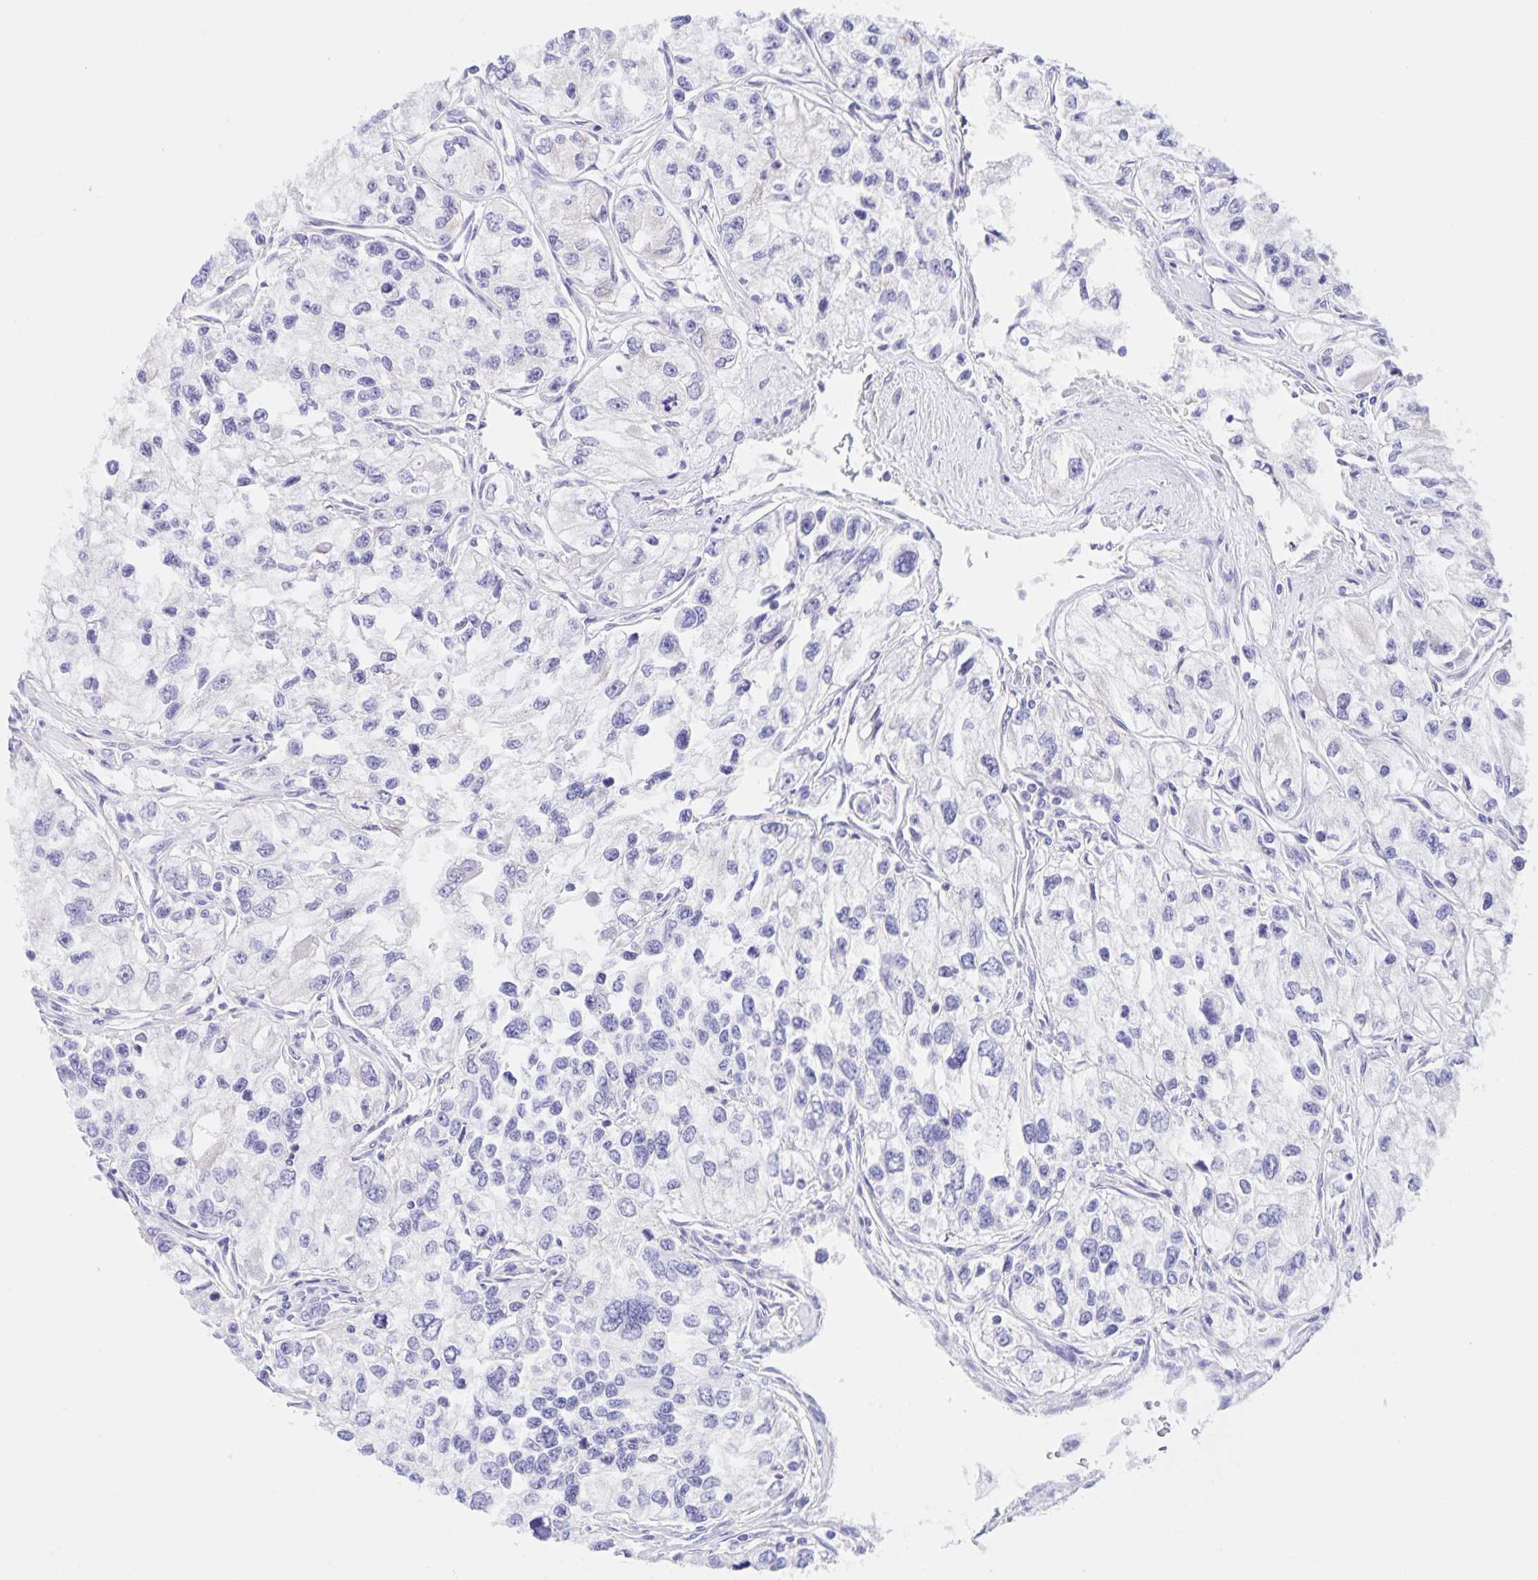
{"staining": {"intensity": "negative", "quantity": "none", "location": "none"}, "tissue": "renal cancer", "cell_type": "Tumor cells", "image_type": "cancer", "snomed": [{"axis": "morphology", "description": "Adenocarcinoma, NOS"}, {"axis": "topography", "description": "Kidney"}], "caption": "This is a histopathology image of IHC staining of renal adenocarcinoma, which shows no positivity in tumor cells.", "gene": "DMGDH", "patient": {"sex": "female", "age": 59}}